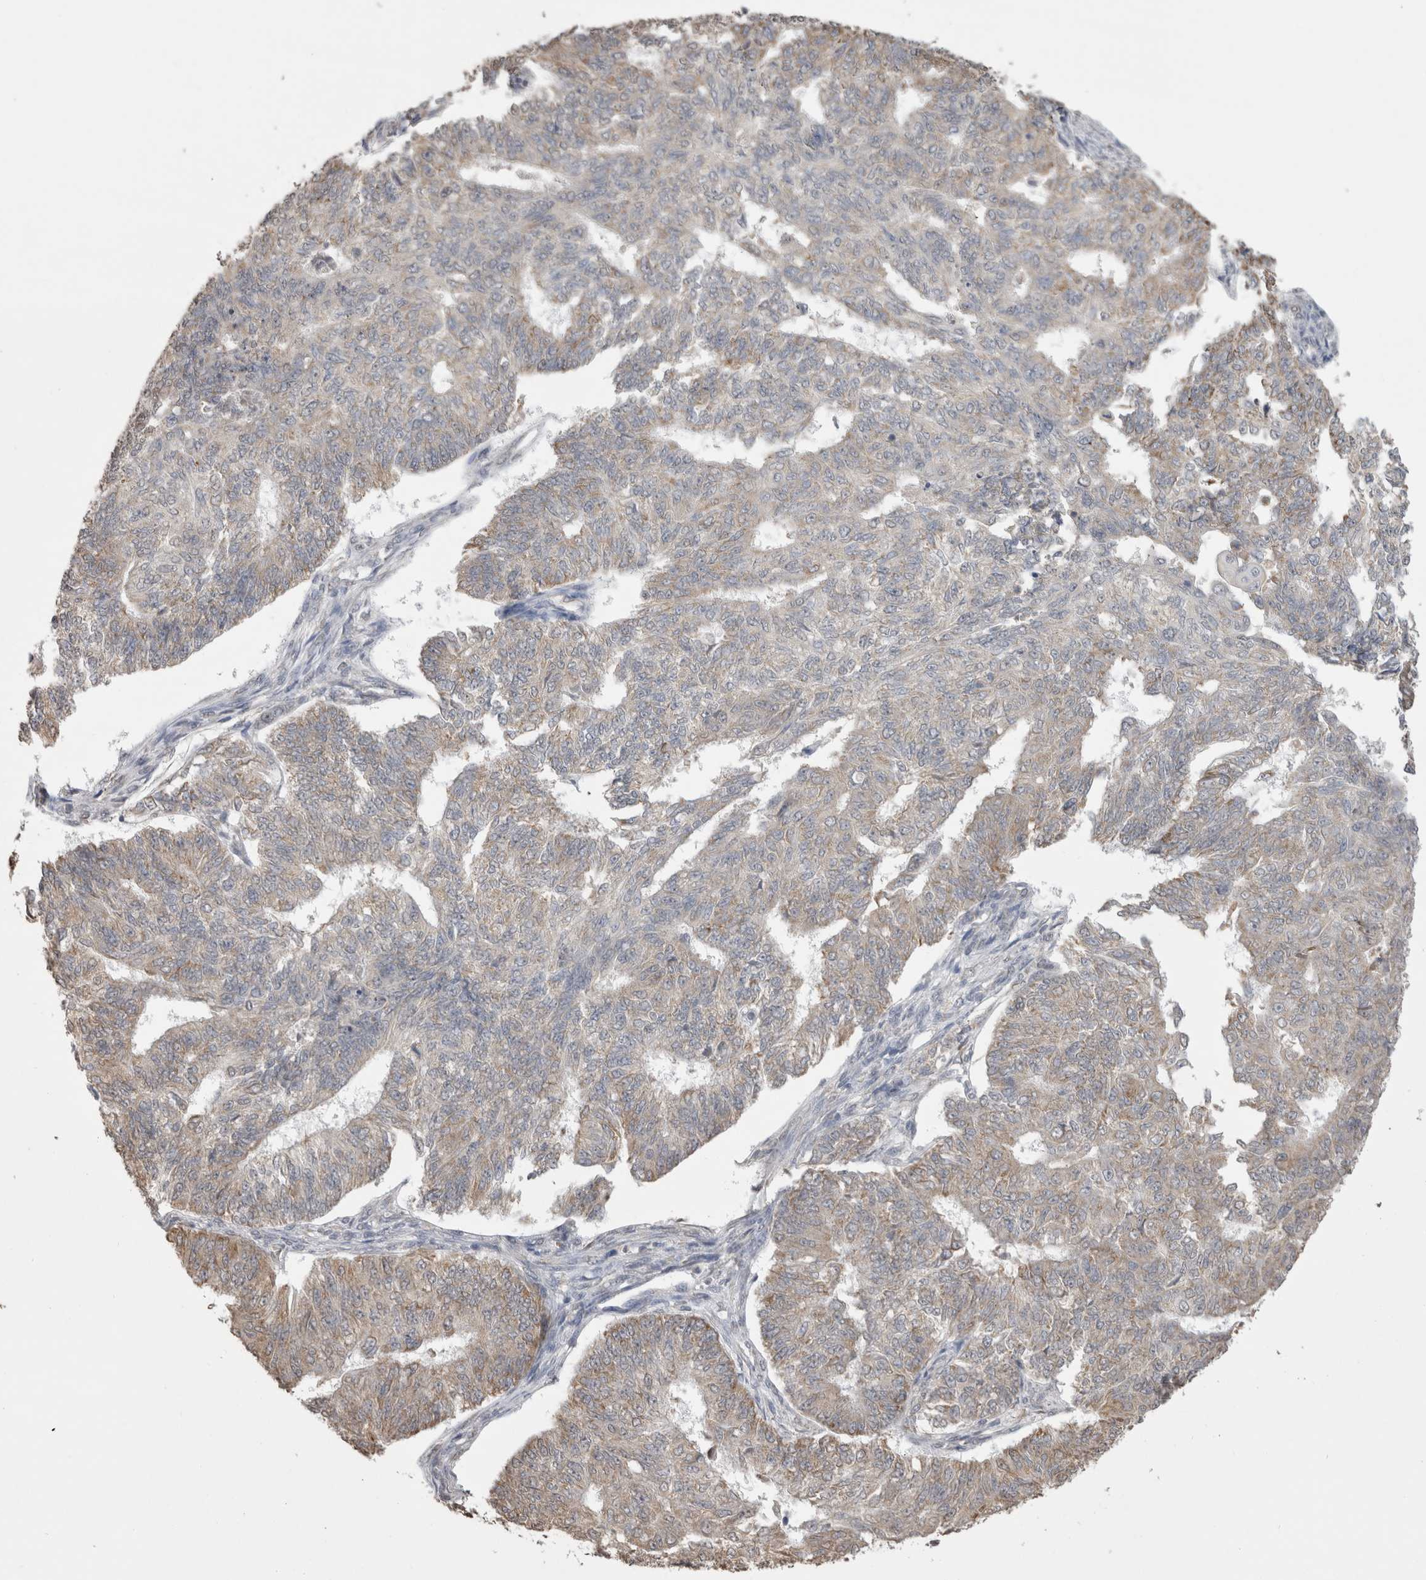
{"staining": {"intensity": "weak", "quantity": "25%-75%", "location": "cytoplasmic/membranous"}, "tissue": "endometrial cancer", "cell_type": "Tumor cells", "image_type": "cancer", "snomed": [{"axis": "morphology", "description": "Adenocarcinoma, NOS"}, {"axis": "topography", "description": "Endometrium"}], "caption": "High-magnification brightfield microscopy of endometrial cancer stained with DAB (3,3'-diaminobenzidine) (brown) and counterstained with hematoxylin (blue). tumor cells exhibit weak cytoplasmic/membranous expression is seen in approximately25%-75% of cells. (DAB IHC with brightfield microscopy, high magnification).", "gene": "NOMO1", "patient": {"sex": "female", "age": 32}}